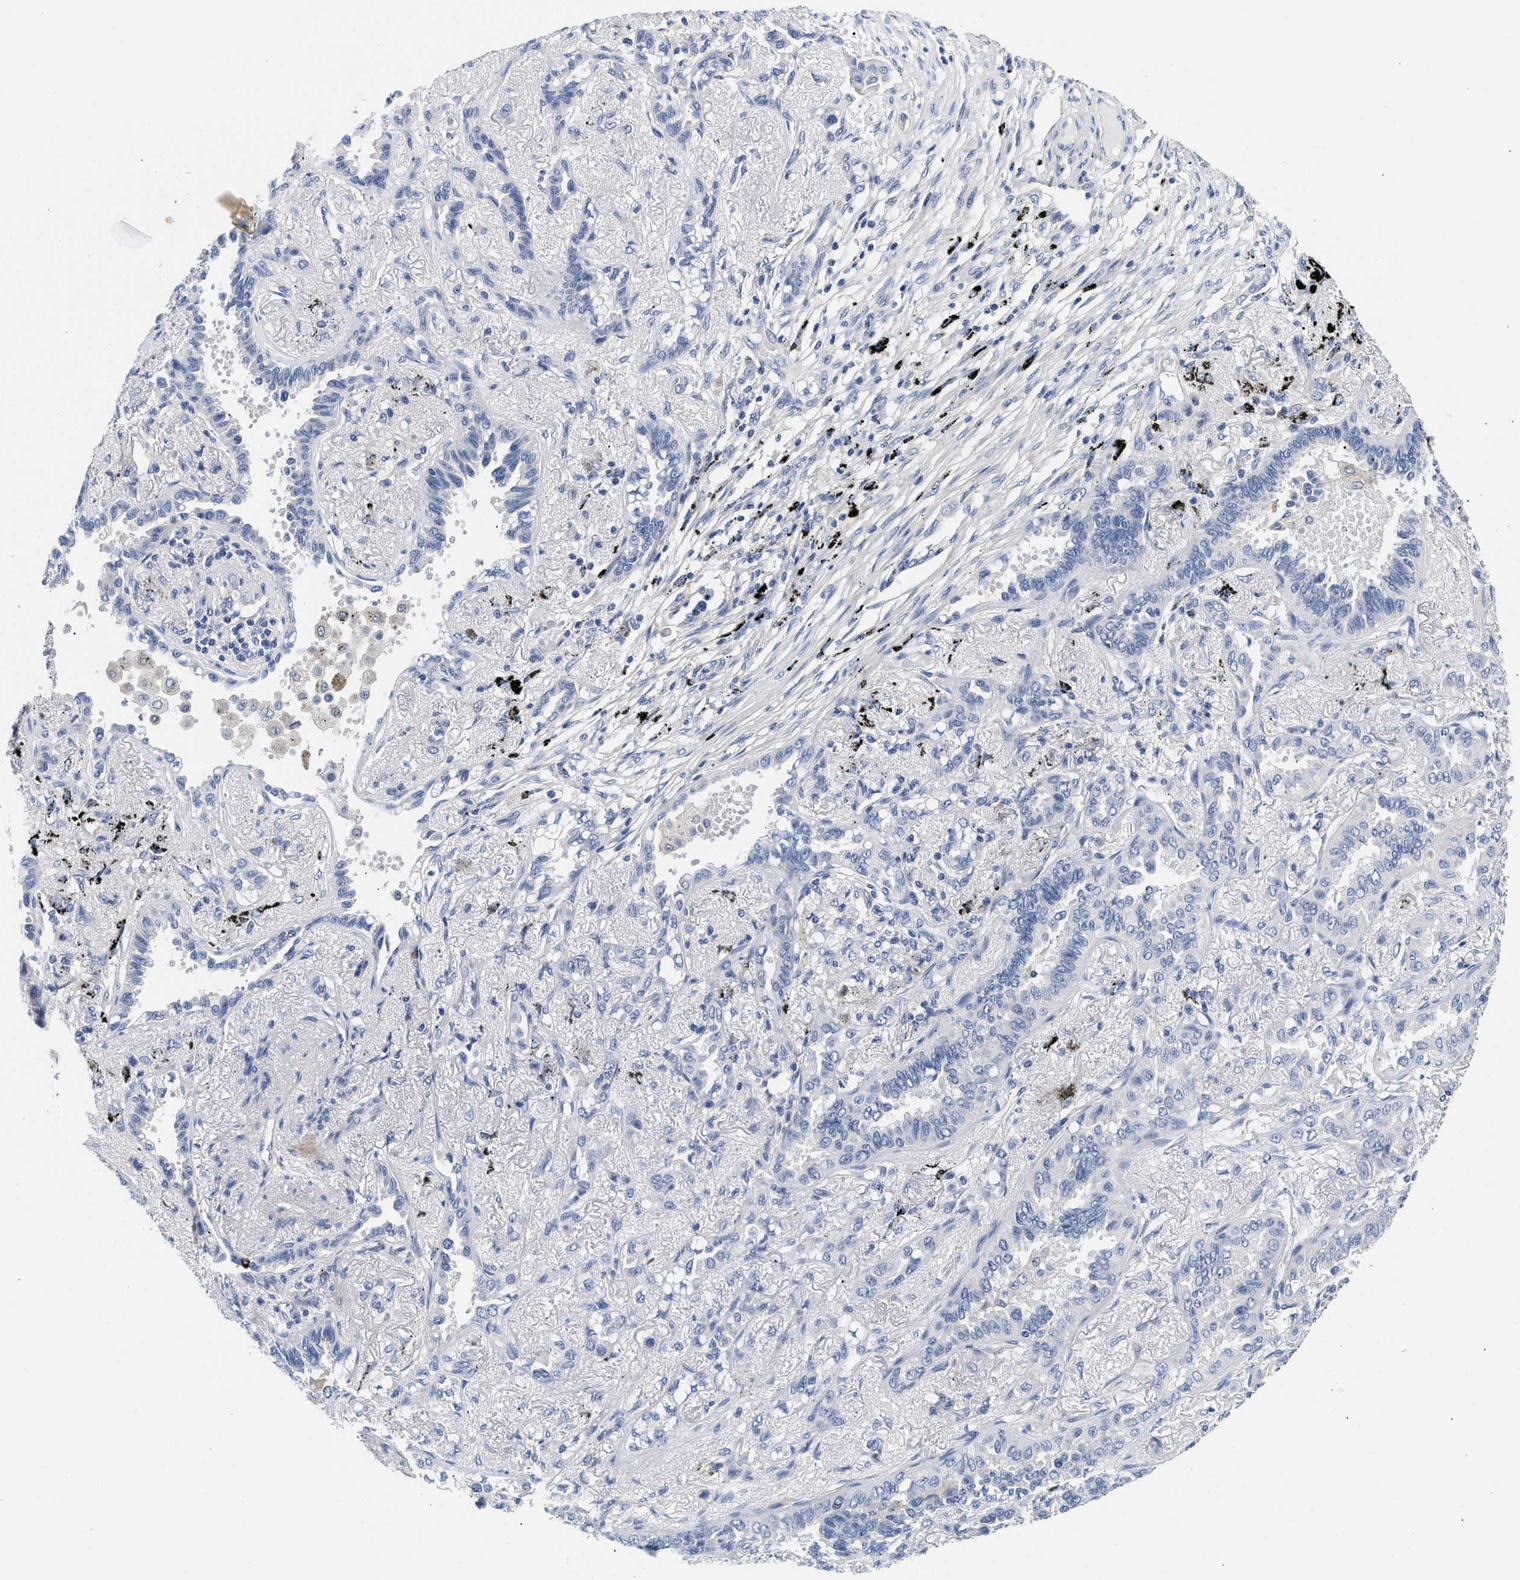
{"staining": {"intensity": "negative", "quantity": "none", "location": "none"}, "tissue": "lung cancer", "cell_type": "Tumor cells", "image_type": "cancer", "snomed": [{"axis": "morphology", "description": "Adenocarcinoma, NOS"}, {"axis": "topography", "description": "Lung"}], "caption": "Immunohistochemistry image of human adenocarcinoma (lung) stained for a protein (brown), which demonstrates no expression in tumor cells.", "gene": "ACTL7B", "patient": {"sex": "male", "age": 59}}